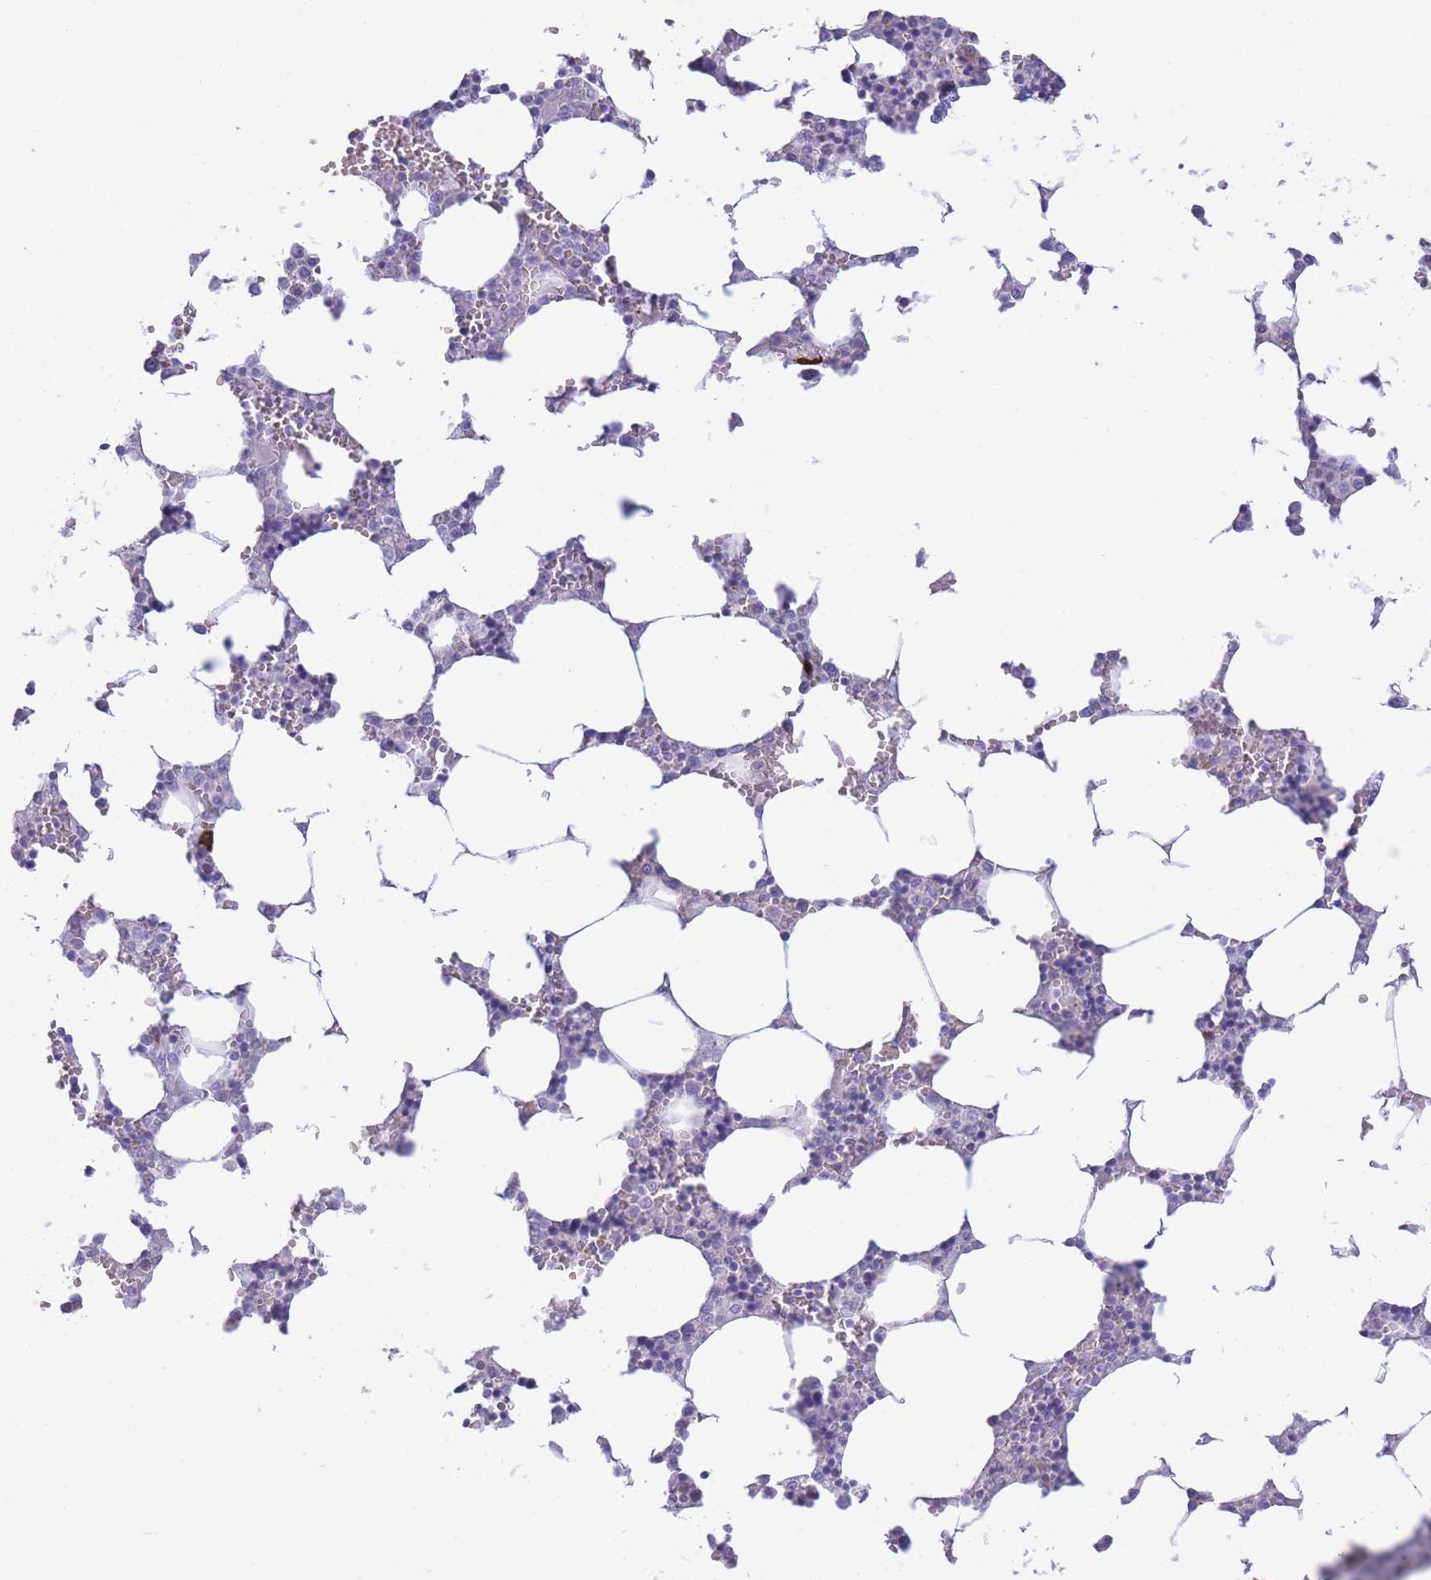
{"staining": {"intensity": "negative", "quantity": "none", "location": "none"}, "tissue": "bone marrow", "cell_type": "Hematopoietic cells", "image_type": "normal", "snomed": [{"axis": "morphology", "description": "Normal tissue, NOS"}, {"axis": "topography", "description": "Bone marrow"}], "caption": "Micrograph shows no protein expression in hematopoietic cells of unremarkable bone marrow. (DAB immunohistochemistry visualized using brightfield microscopy, high magnification).", "gene": "ASAP3", "patient": {"sex": "male", "age": 64}}